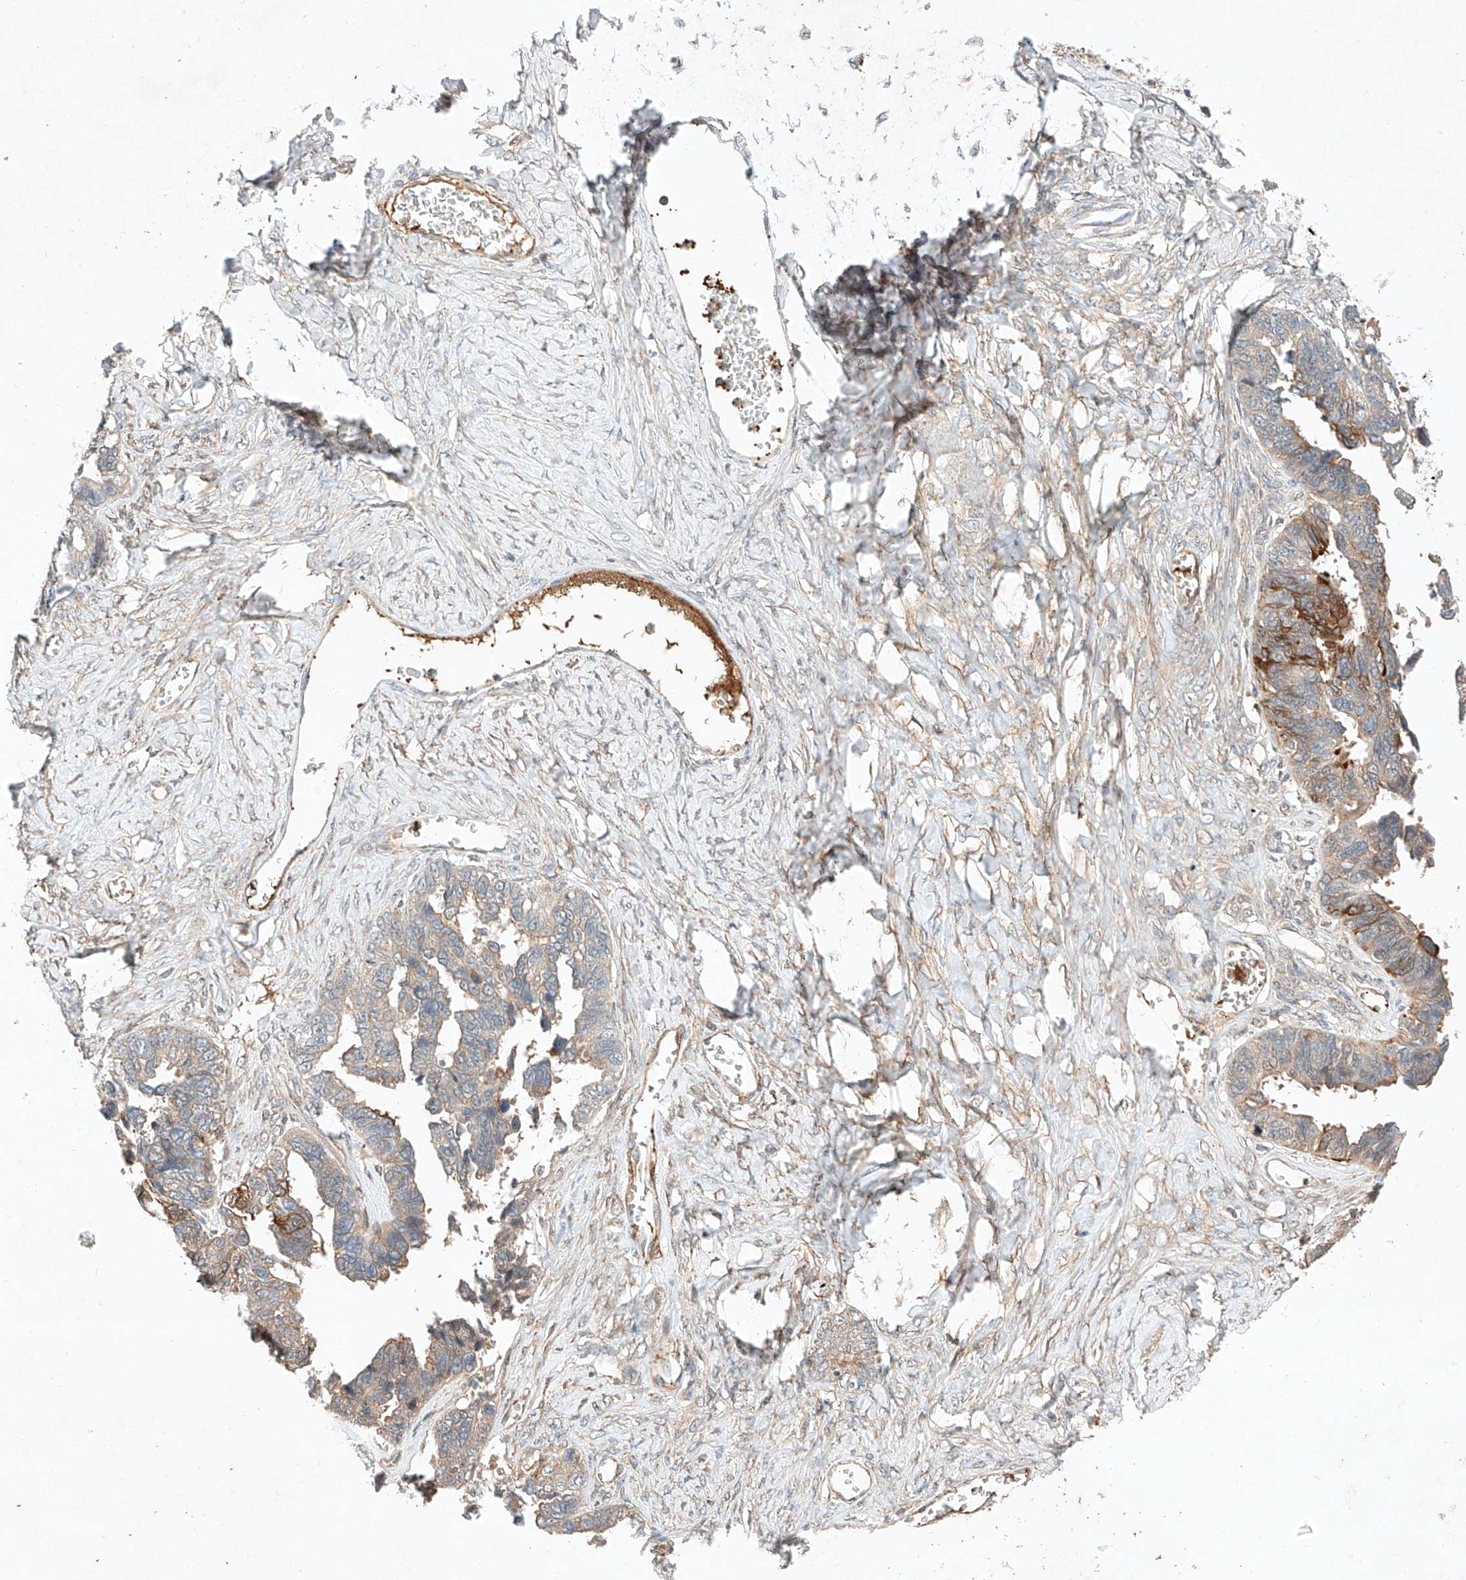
{"staining": {"intensity": "moderate", "quantity": "<25%", "location": "cytoplasmic/membranous"}, "tissue": "ovarian cancer", "cell_type": "Tumor cells", "image_type": "cancer", "snomed": [{"axis": "morphology", "description": "Cystadenocarcinoma, serous, NOS"}, {"axis": "topography", "description": "Ovary"}], "caption": "Protein expression analysis of ovarian cancer (serous cystadenocarcinoma) displays moderate cytoplasmic/membranous staining in about <25% of tumor cells. Immunohistochemistry stains the protein in brown and the nuclei are stained blue.", "gene": "ARHGAP33", "patient": {"sex": "female", "age": 79}}